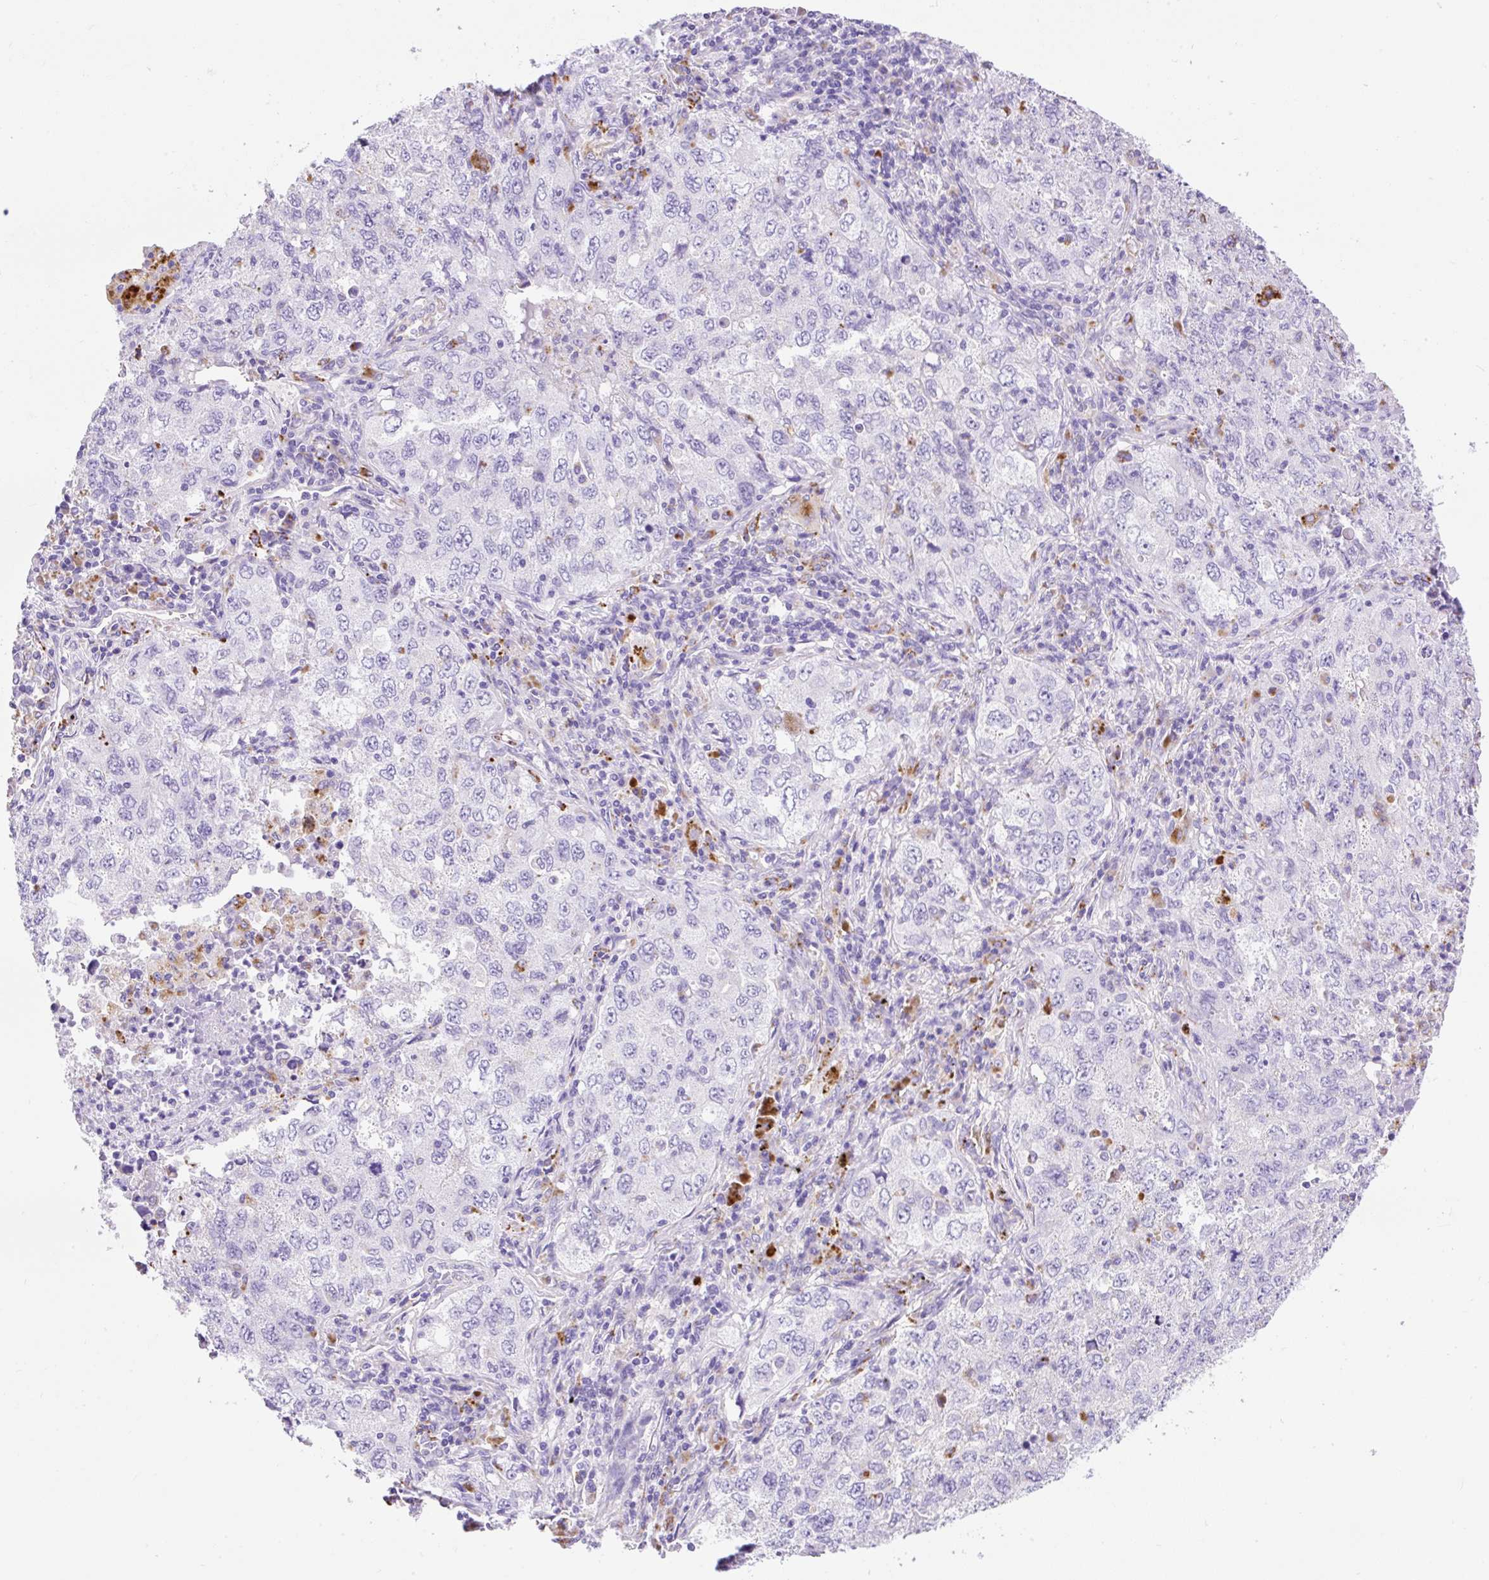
{"staining": {"intensity": "negative", "quantity": "none", "location": "none"}, "tissue": "lung cancer", "cell_type": "Tumor cells", "image_type": "cancer", "snomed": [{"axis": "morphology", "description": "Adenocarcinoma, NOS"}, {"axis": "topography", "description": "Lung"}], "caption": "A high-resolution micrograph shows immunohistochemistry staining of adenocarcinoma (lung), which displays no significant expression in tumor cells. (DAB immunohistochemistry (IHC), high magnification).", "gene": "HEXB", "patient": {"sex": "female", "age": 57}}